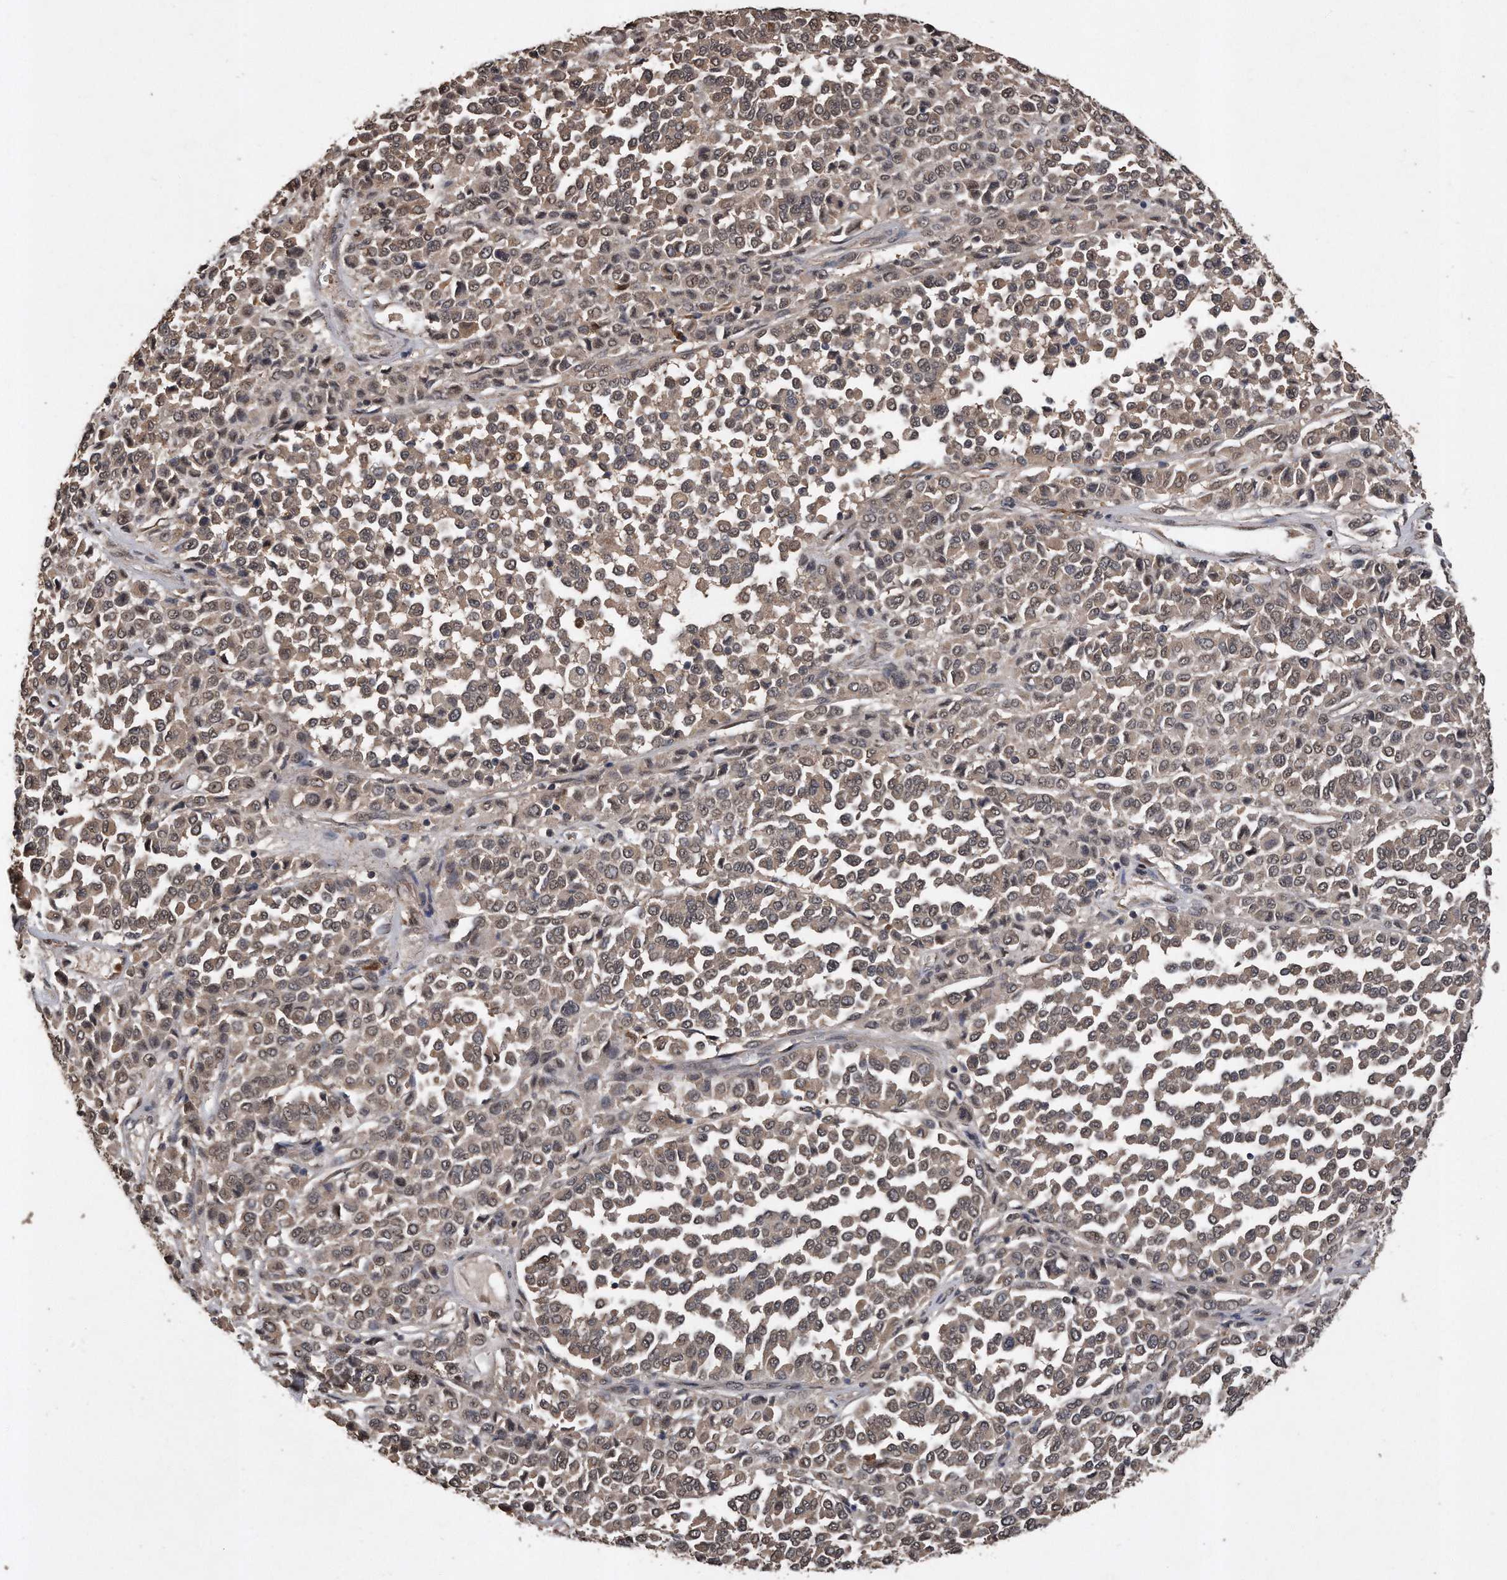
{"staining": {"intensity": "weak", "quantity": ">75%", "location": "cytoplasmic/membranous,nuclear"}, "tissue": "melanoma", "cell_type": "Tumor cells", "image_type": "cancer", "snomed": [{"axis": "morphology", "description": "Malignant melanoma, Metastatic site"}, {"axis": "topography", "description": "Pancreas"}], "caption": "IHC (DAB (3,3'-diaminobenzidine)) staining of human melanoma demonstrates weak cytoplasmic/membranous and nuclear protein expression in approximately >75% of tumor cells. (brown staining indicates protein expression, while blue staining denotes nuclei).", "gene": "PELO", "patient": {"sex": "female", "age": 30}}